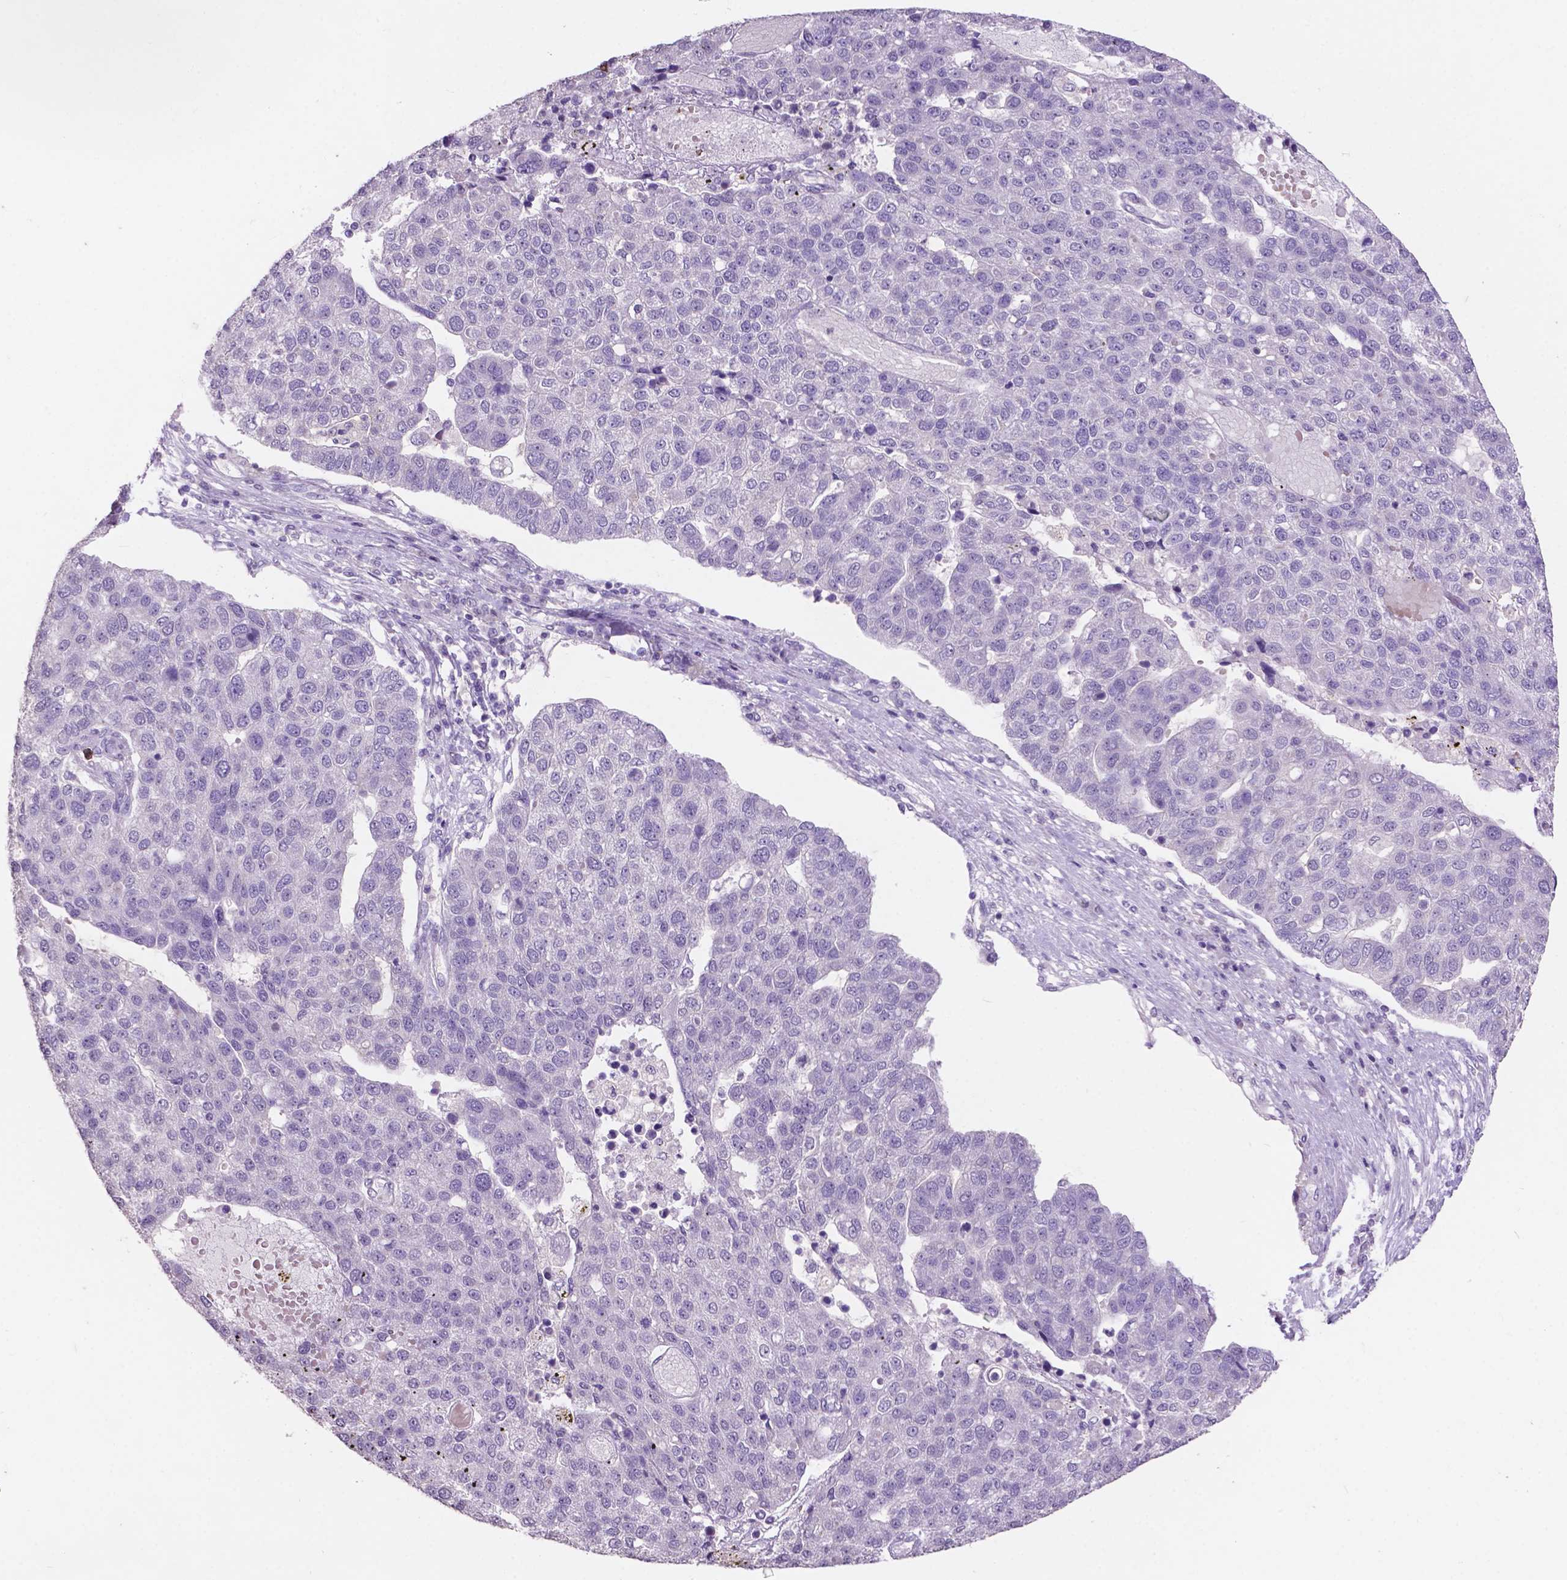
{"staining": {"intensity": "negative", "quantity": "none", "location": "none"}, "tissue": "pancreatic cancer", "cell_type": "Tumor cells", "image_type": "cancer", "snomed": [{"axis": "morphology", "description": "Adenocarcinoma, NOS"}, {"axis": "topography", "description": "Pancreas"}], "caption": "This is an immunohistochemistry histopathology image of human pancreatic adenocarcinoma. There is no positivity in tumor cells.", "gene": "PLSCR1", "patient": {"sex": "female", "age": 61}}